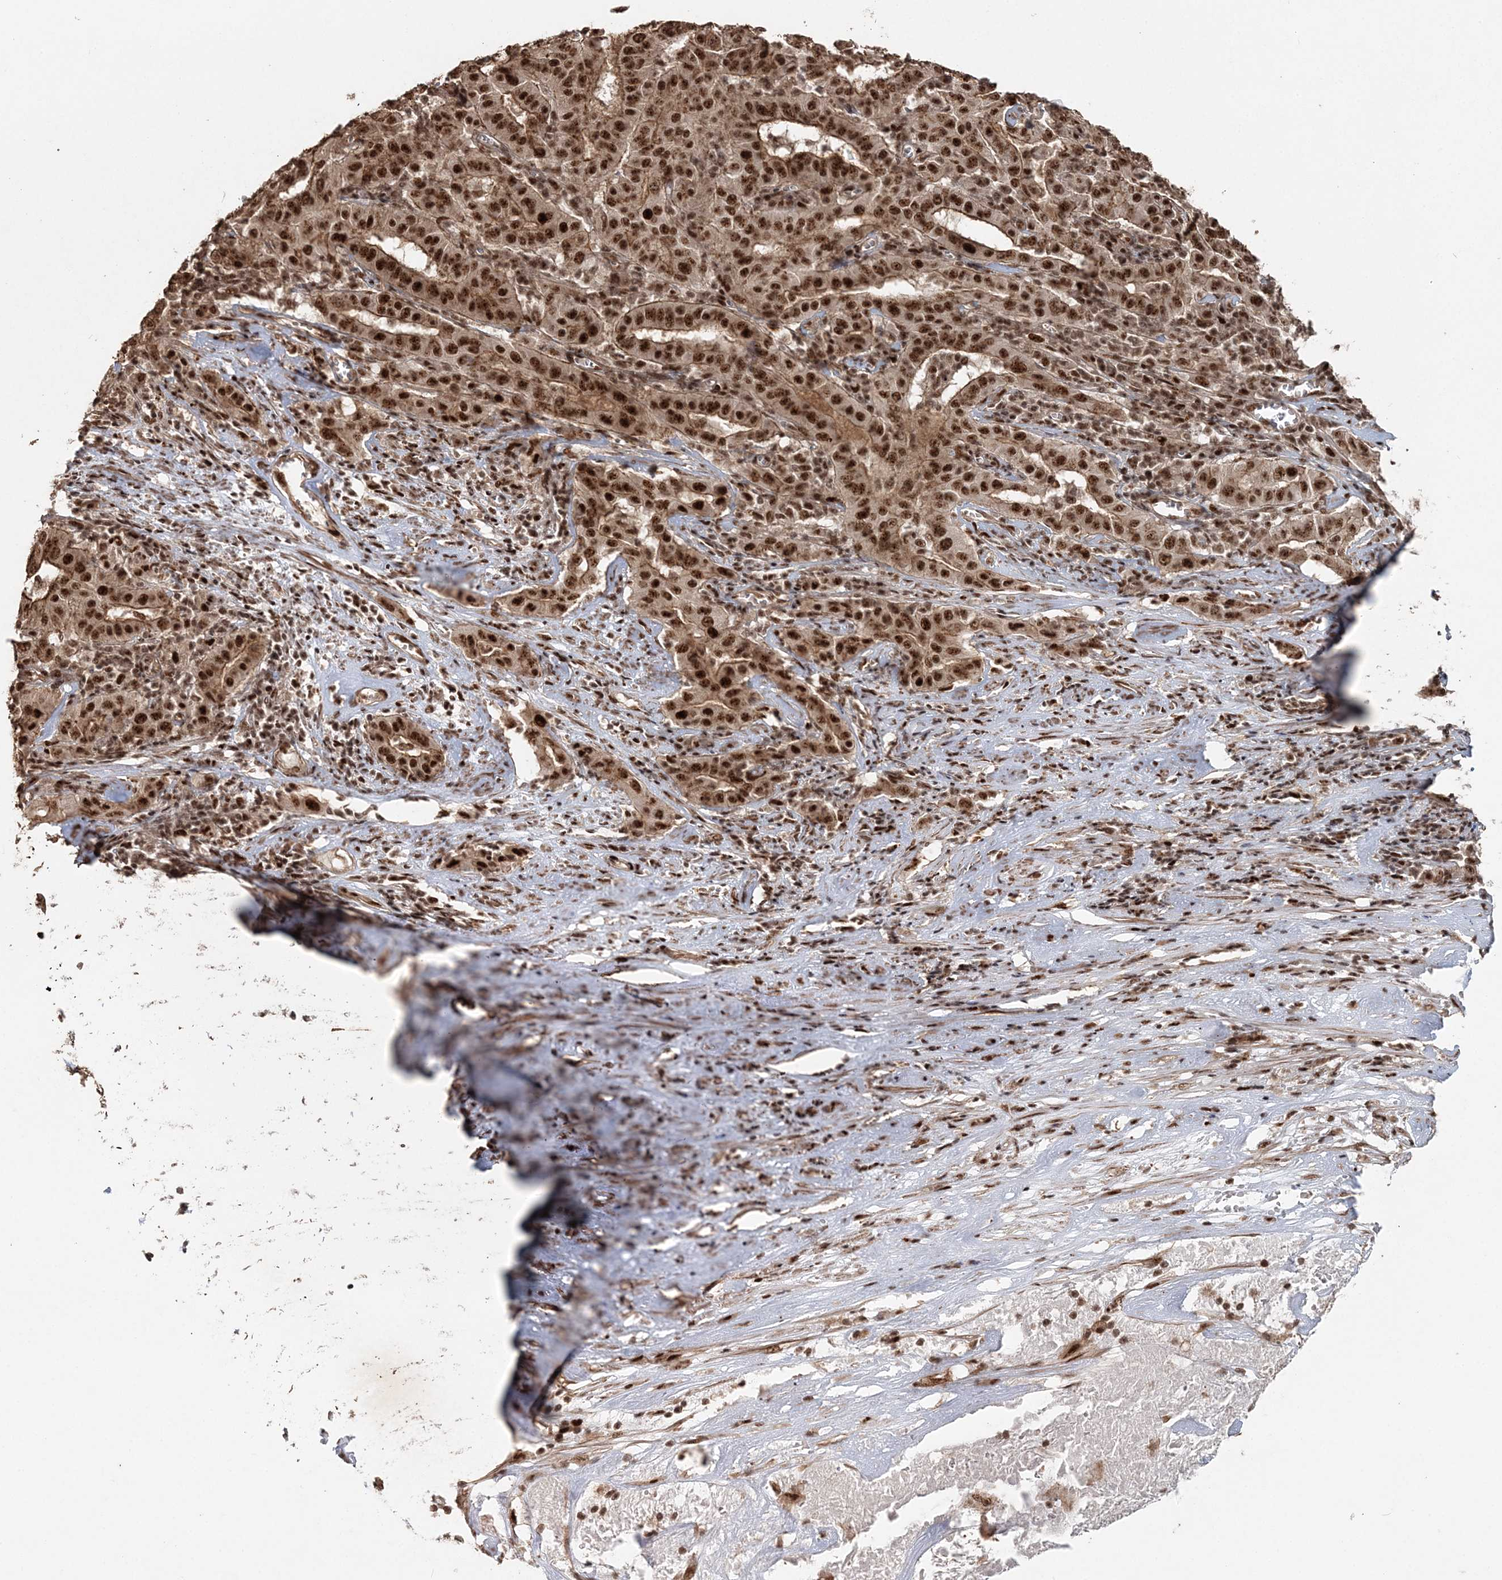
{"staining": {"intensity": "strong", "quantity": ">75%", "location": "cytoplasmic/membranous,nuclear"}, "tissue": "pancreatic cancer", "cell_type": "Tumor cells", "image_type": "cancer", "snomed": [{"axis": "morphology", "description": "Adenocarcinoma, NOS"}, {"axis": "topography", "description": "Pancreas"}], "caption": "A brown stain highlights strong cytoplasmic/membranous and nuclear expression of a protein in pancreatic cancer (adenocarcinoma) tumor cells. The staining was performed using DAB, with brown indicating positive protein expression. Nuclei are stained blue with hematoxylin.", "gene": "EXOSC8", "patient": {"sex": "male", "age": 63}}